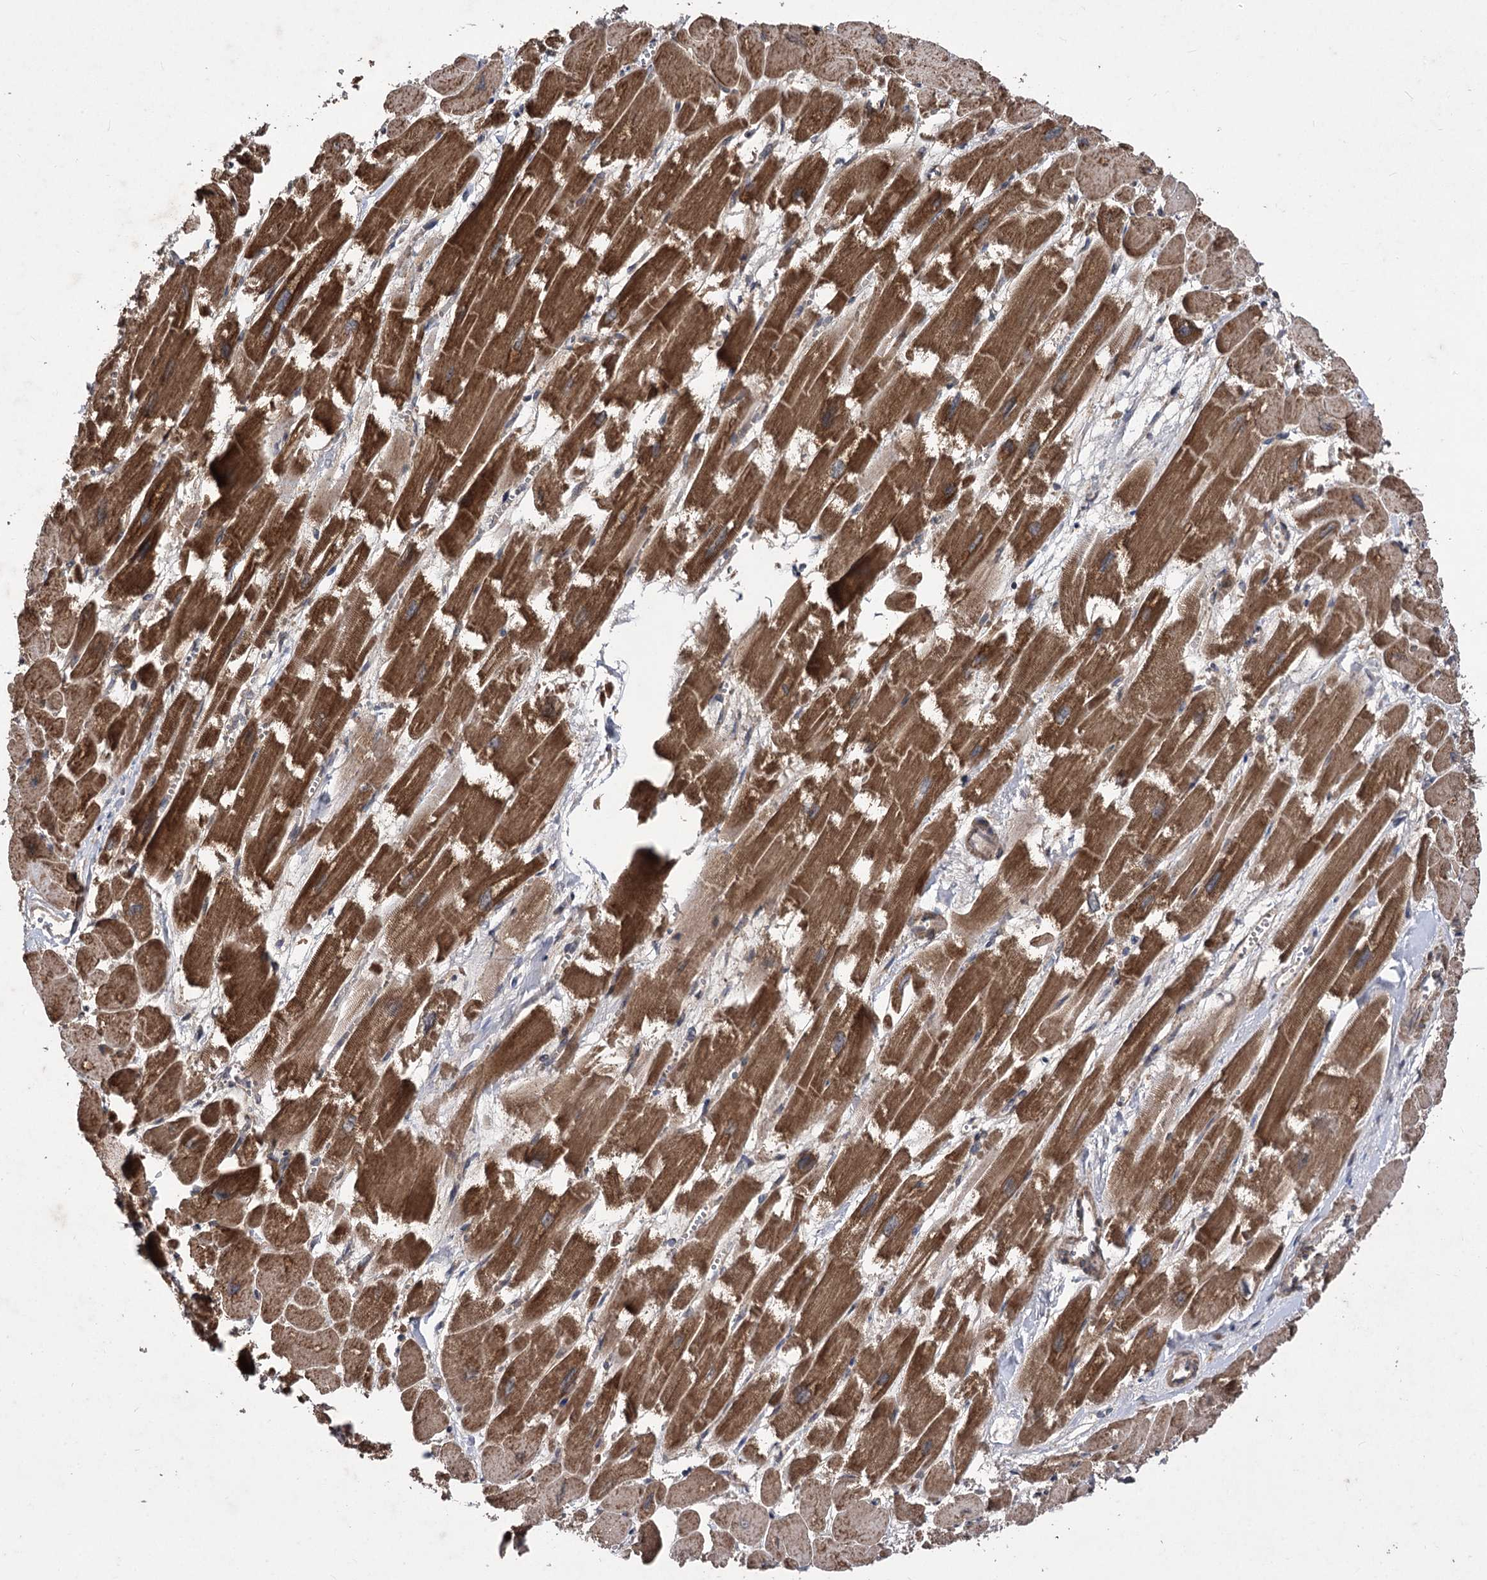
{"staining": {"intensity": "strong", "quantity": ">75%", "location": "cytoplasmic/membranous"}, "tissue": "heart muscle", "cell_type": "Cardiomyocytes", "image_type": "normal", "snomed": [{"axis": "morphology", "description": "Normal tissue, NOS"}, {"axis": "topography", "description": "Heart"}], "caption": "A brown stain labels strong cytoplasmic/membranous staining of a protein in cardiomyocytes of benign heart muscle.", "gene": "RASSF3", "patient": {"sex": "male", "age": 54}}